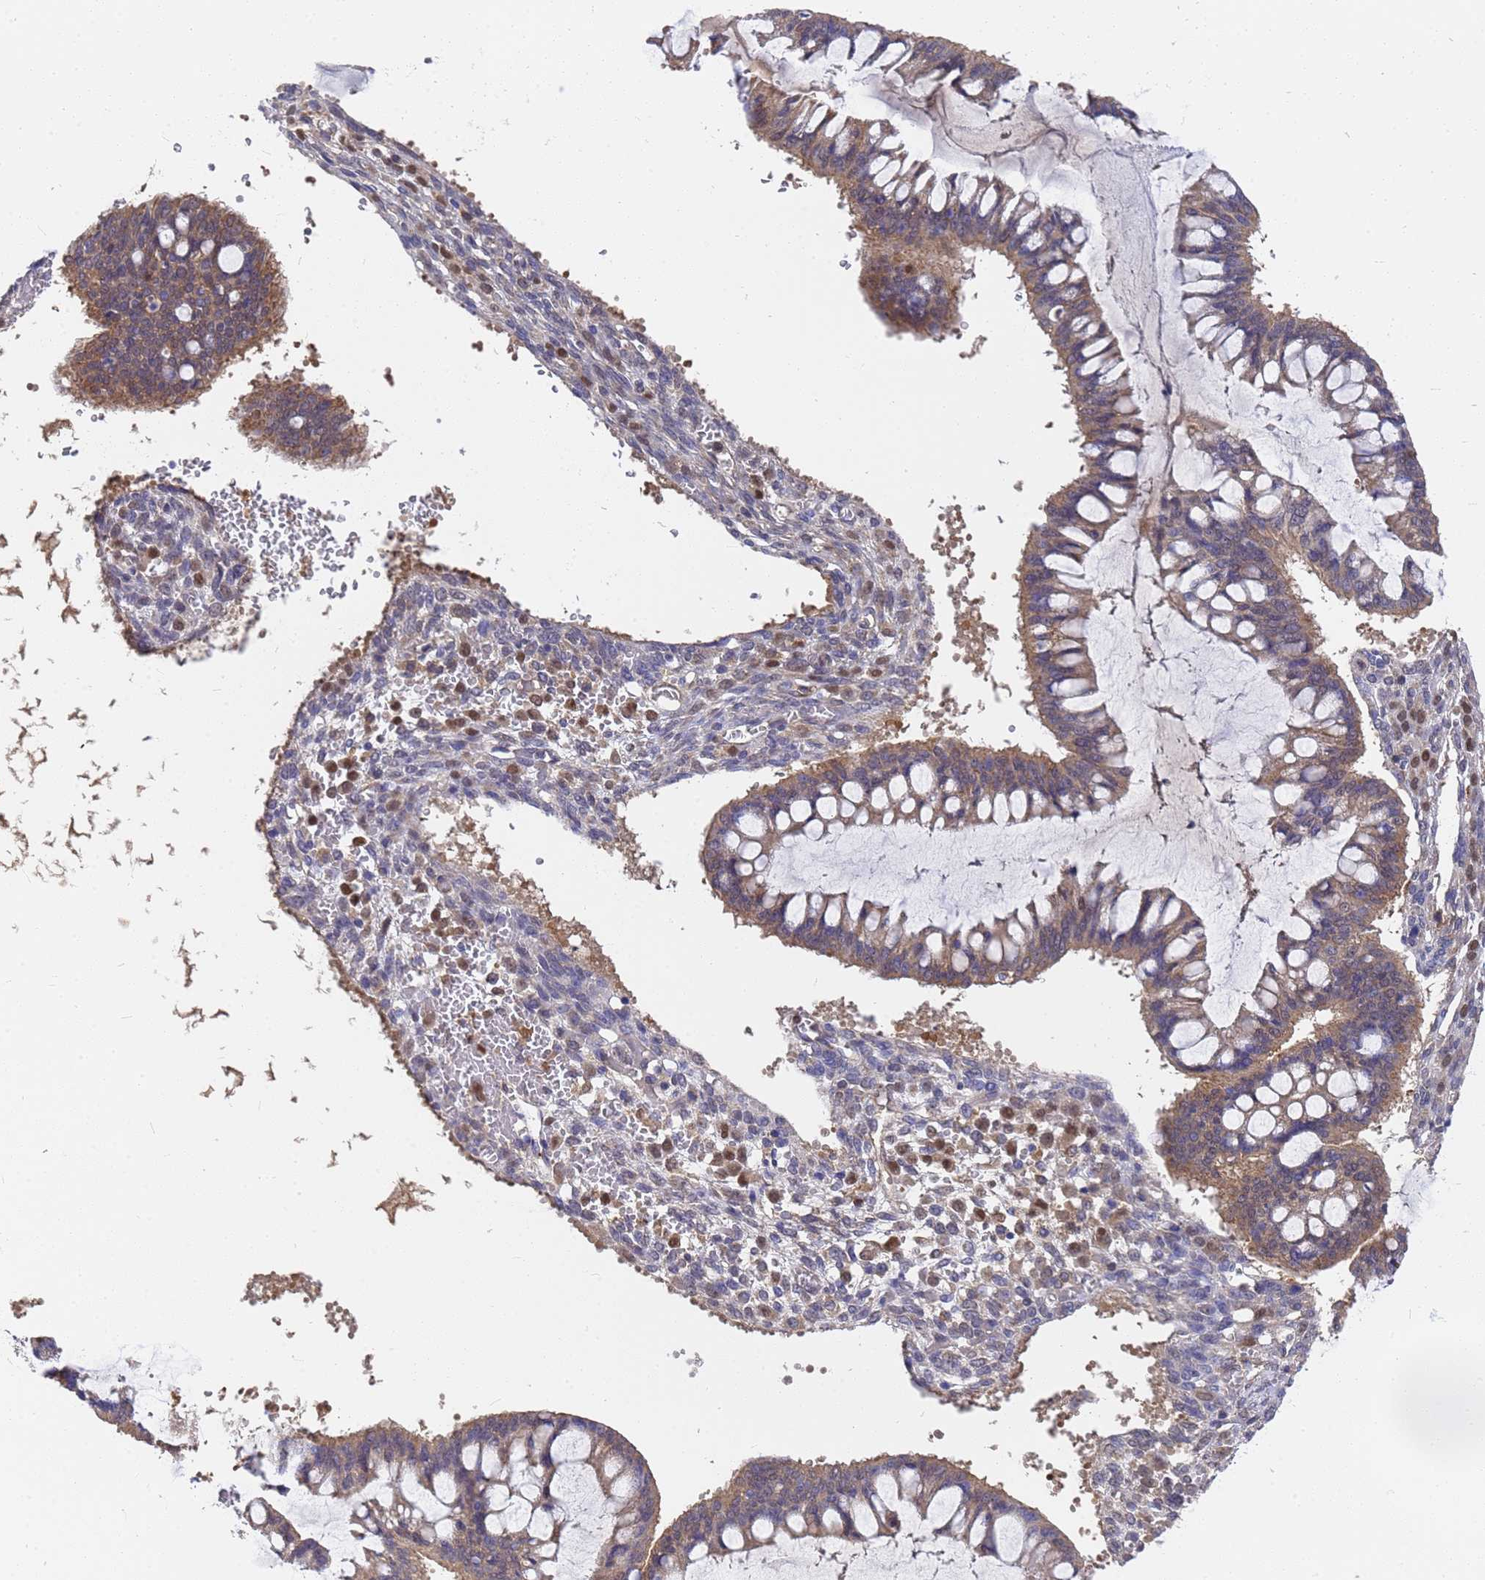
{"staining": {"intensity": "moderate", "quantity": ">75%", "location": "cytoplasmic/membranous"}, "tissue": "ovarian cancer", "cell_type": "Tumor cells", "image_type": "cancer", "snomed": [{"axis": "morphology", "description": "Cystadenocarcinoma, mucinous, NOS"}, {"axis": "topography", "description": "Ovary"}], "caption": "Protein expression analysis of ovarian cancer displays moderate cytoplasmic/membranous staining in about >75% of tumor cells.", "gene": "SLC35E2B", "patient": {"sex": "female", "age": 73}}